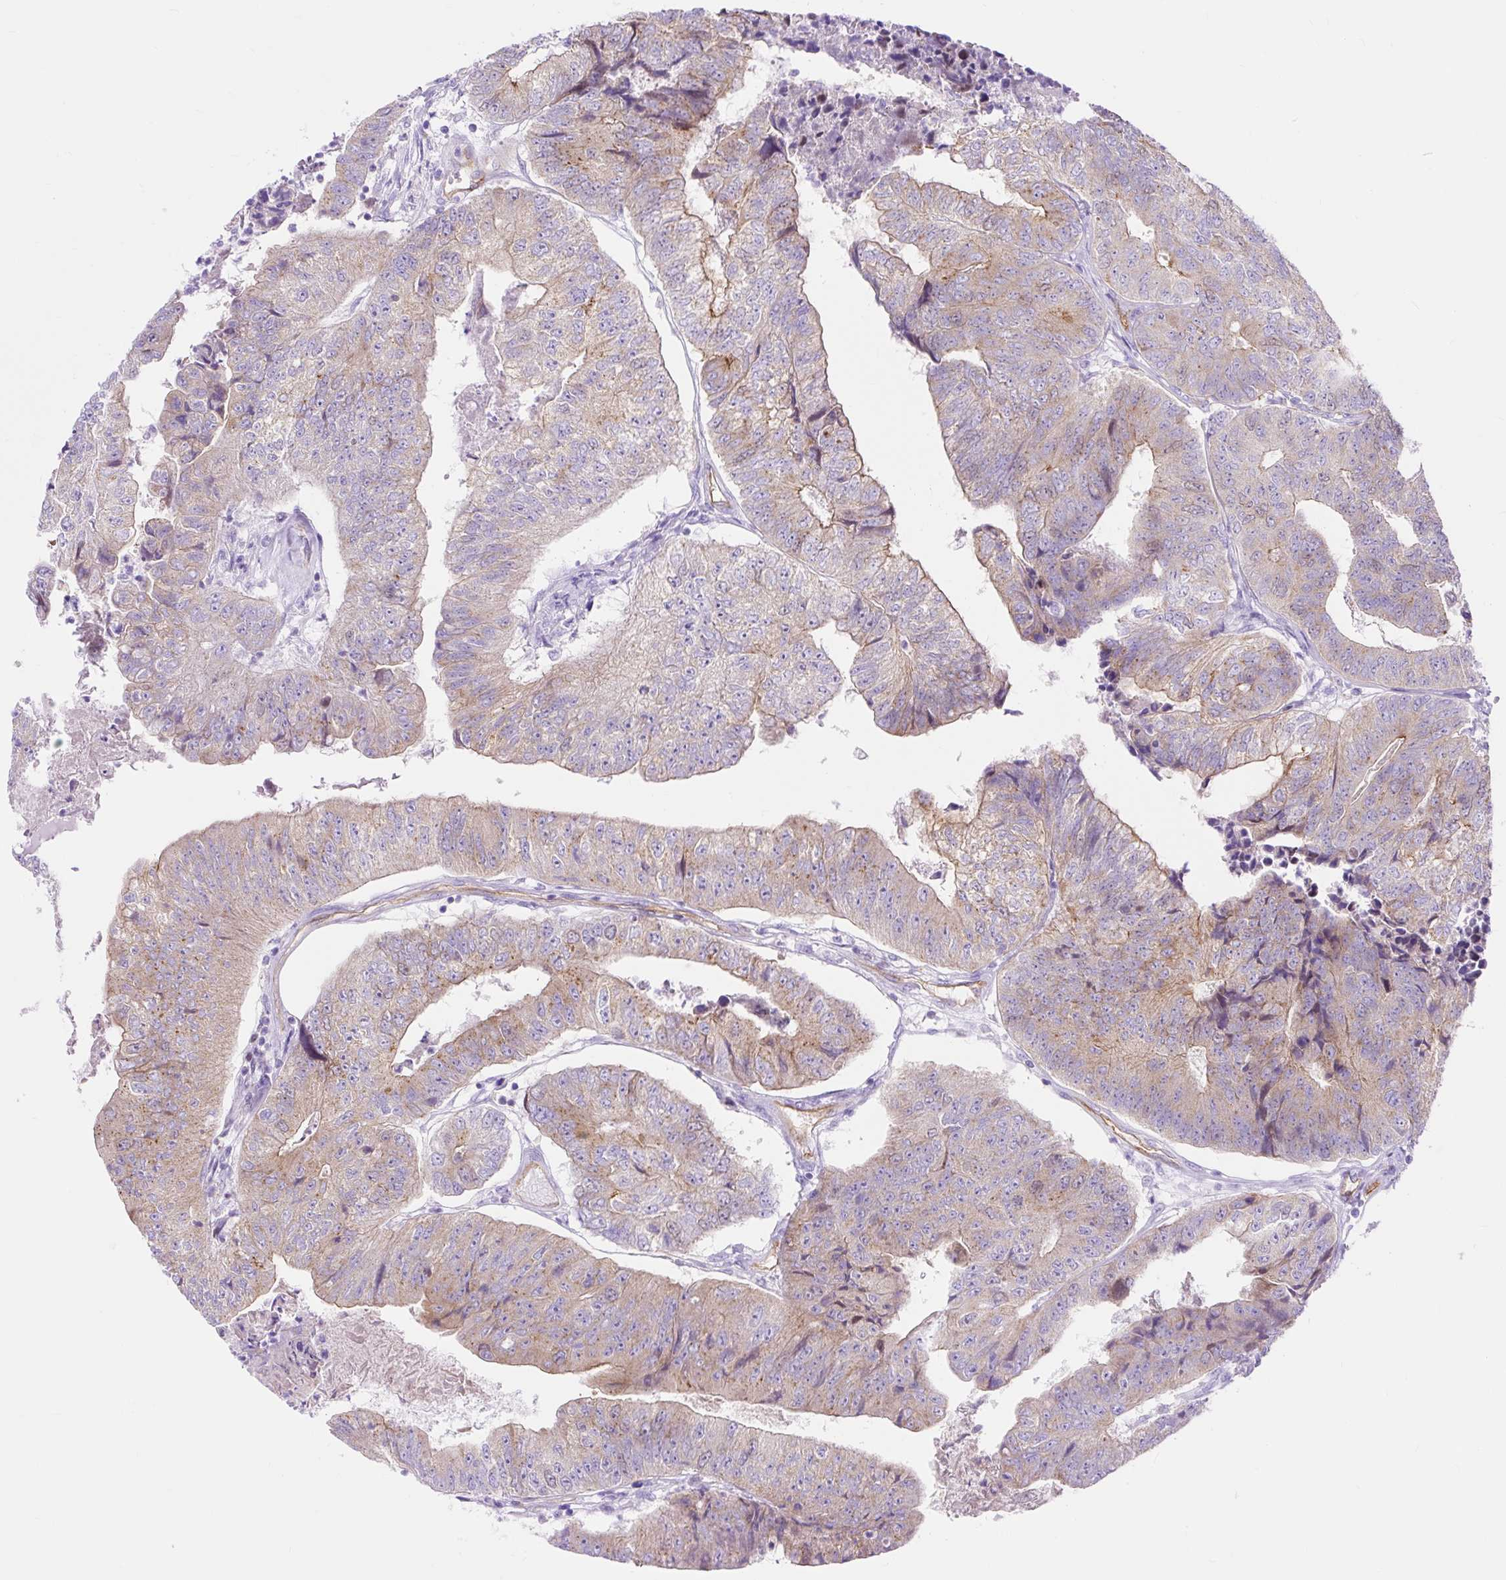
{"staining": {"intensity": "weak", "quantity": "25%-75%", "location": "cytoplasmic/membranous"}, "tissue": "colorectal cancer", "cell_type": "Tumor cells", "image_type": "cancer", "snomed": [{"axis": "morphology", "description": "Adenocarcinoma, NOS"}, {"axis": "topography", "description": "Colon"}], "caption": "A high-resolution image shows IHC staining of colorectal cancer (adenocarcinoma), which displays weak cytoplasmic/membranous expression in approximately 25%-75% of tumor cells. (DAB IHC with brightfield microscopy, high magnification).", "gene": "HIP1R", "patient": {"sex": "female", "age": 67}}